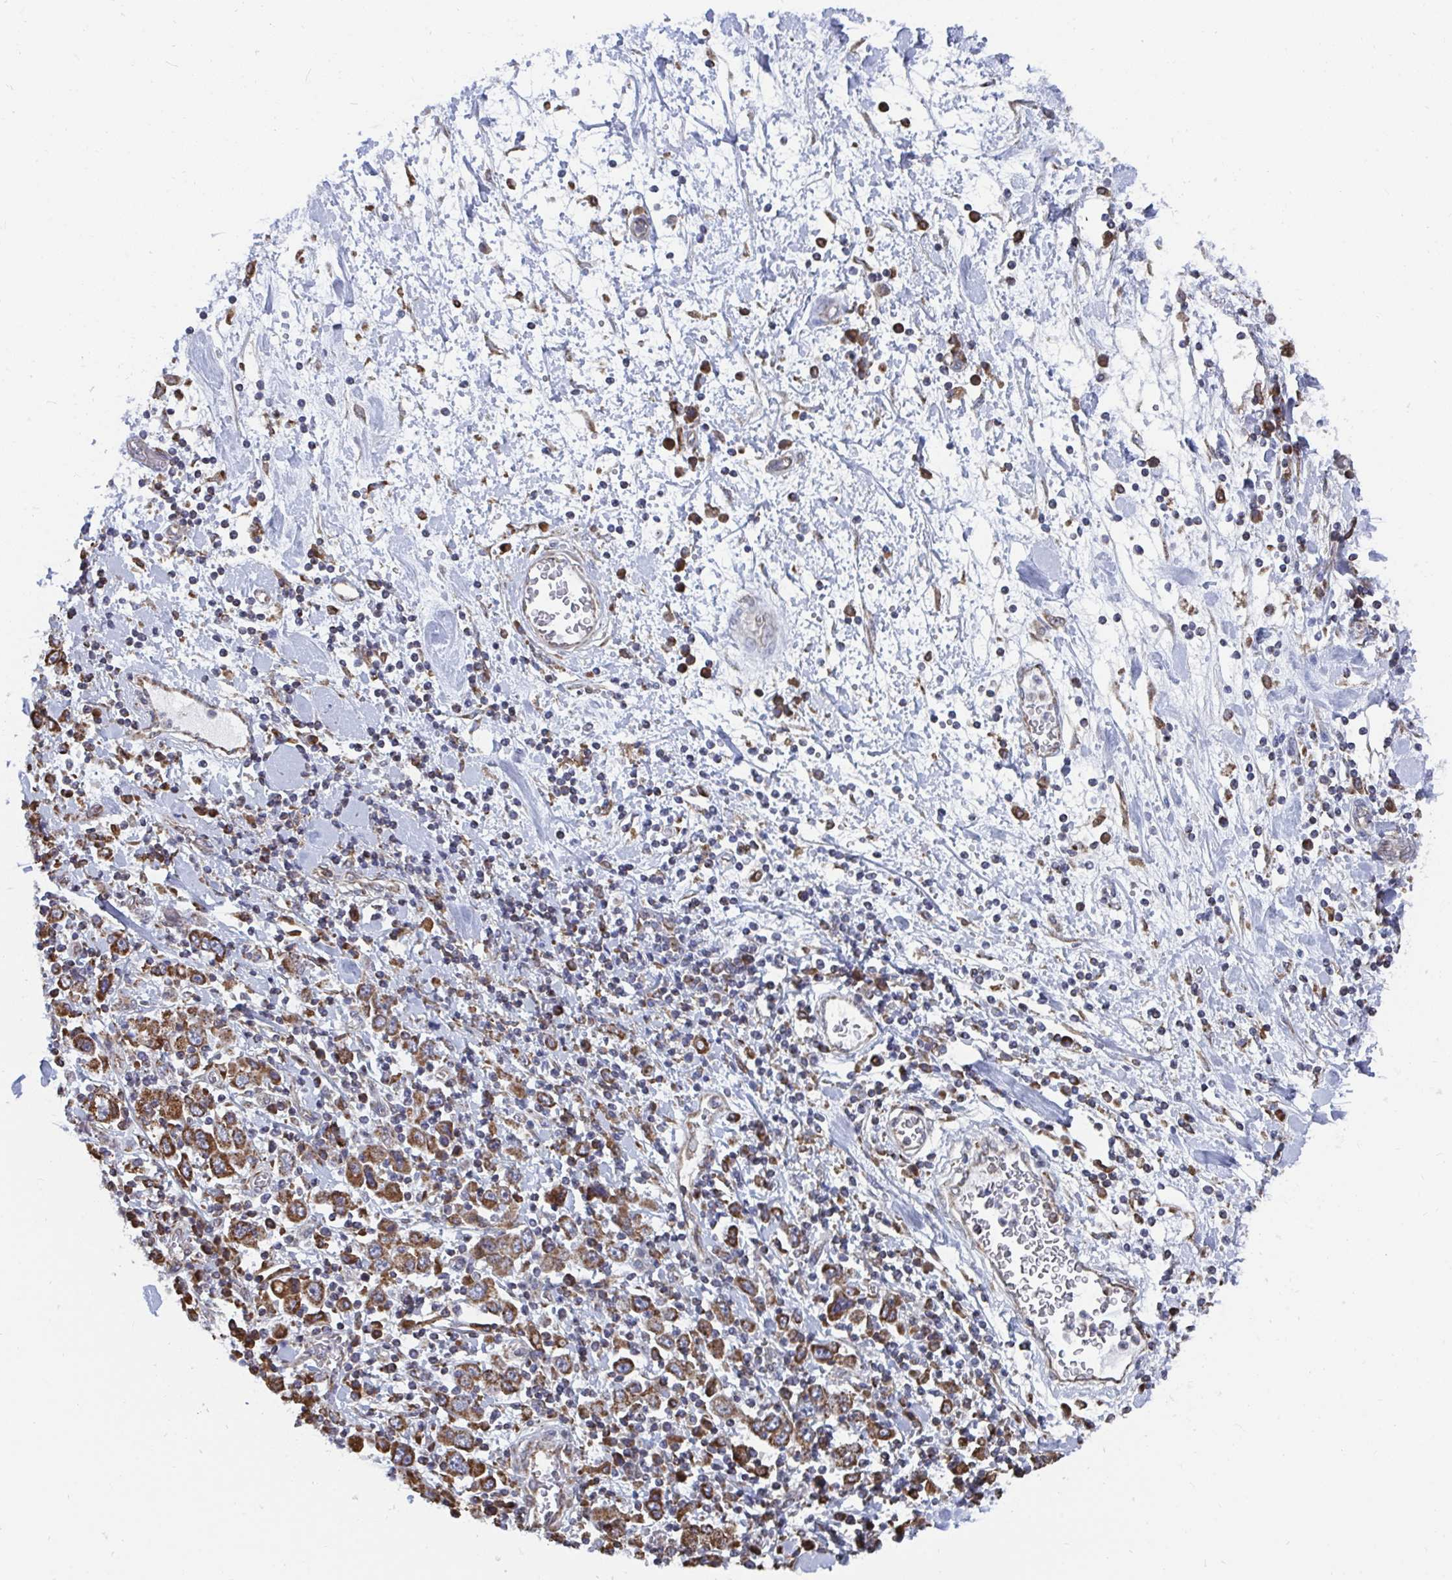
{"staining": {"intensity": "moderate", "quantity": ">75%", "location": "cytoplasmic/membranous"}, "tissue": "stomach cancer", "cell_type": "Tumor cells", "image_type": "cancer", "snomed": [{"axis": "morphology", "description": "Normal tissue, NOS"}, {"axis": "morphology", "description": "Adenocarcinoma, NOS"}, {"axis": "topography", "description": "Stomach, upper"}, {"axis": "topography", "description": "Stomach"}], "caption": "Adenocarcinoma (stomach) stained for a protein demonstrates moderate cytoplasmic/membranous positivity in tumor cells.", "gene": "ELAVL1", "patient": {"sex": "male", "age": 59}}